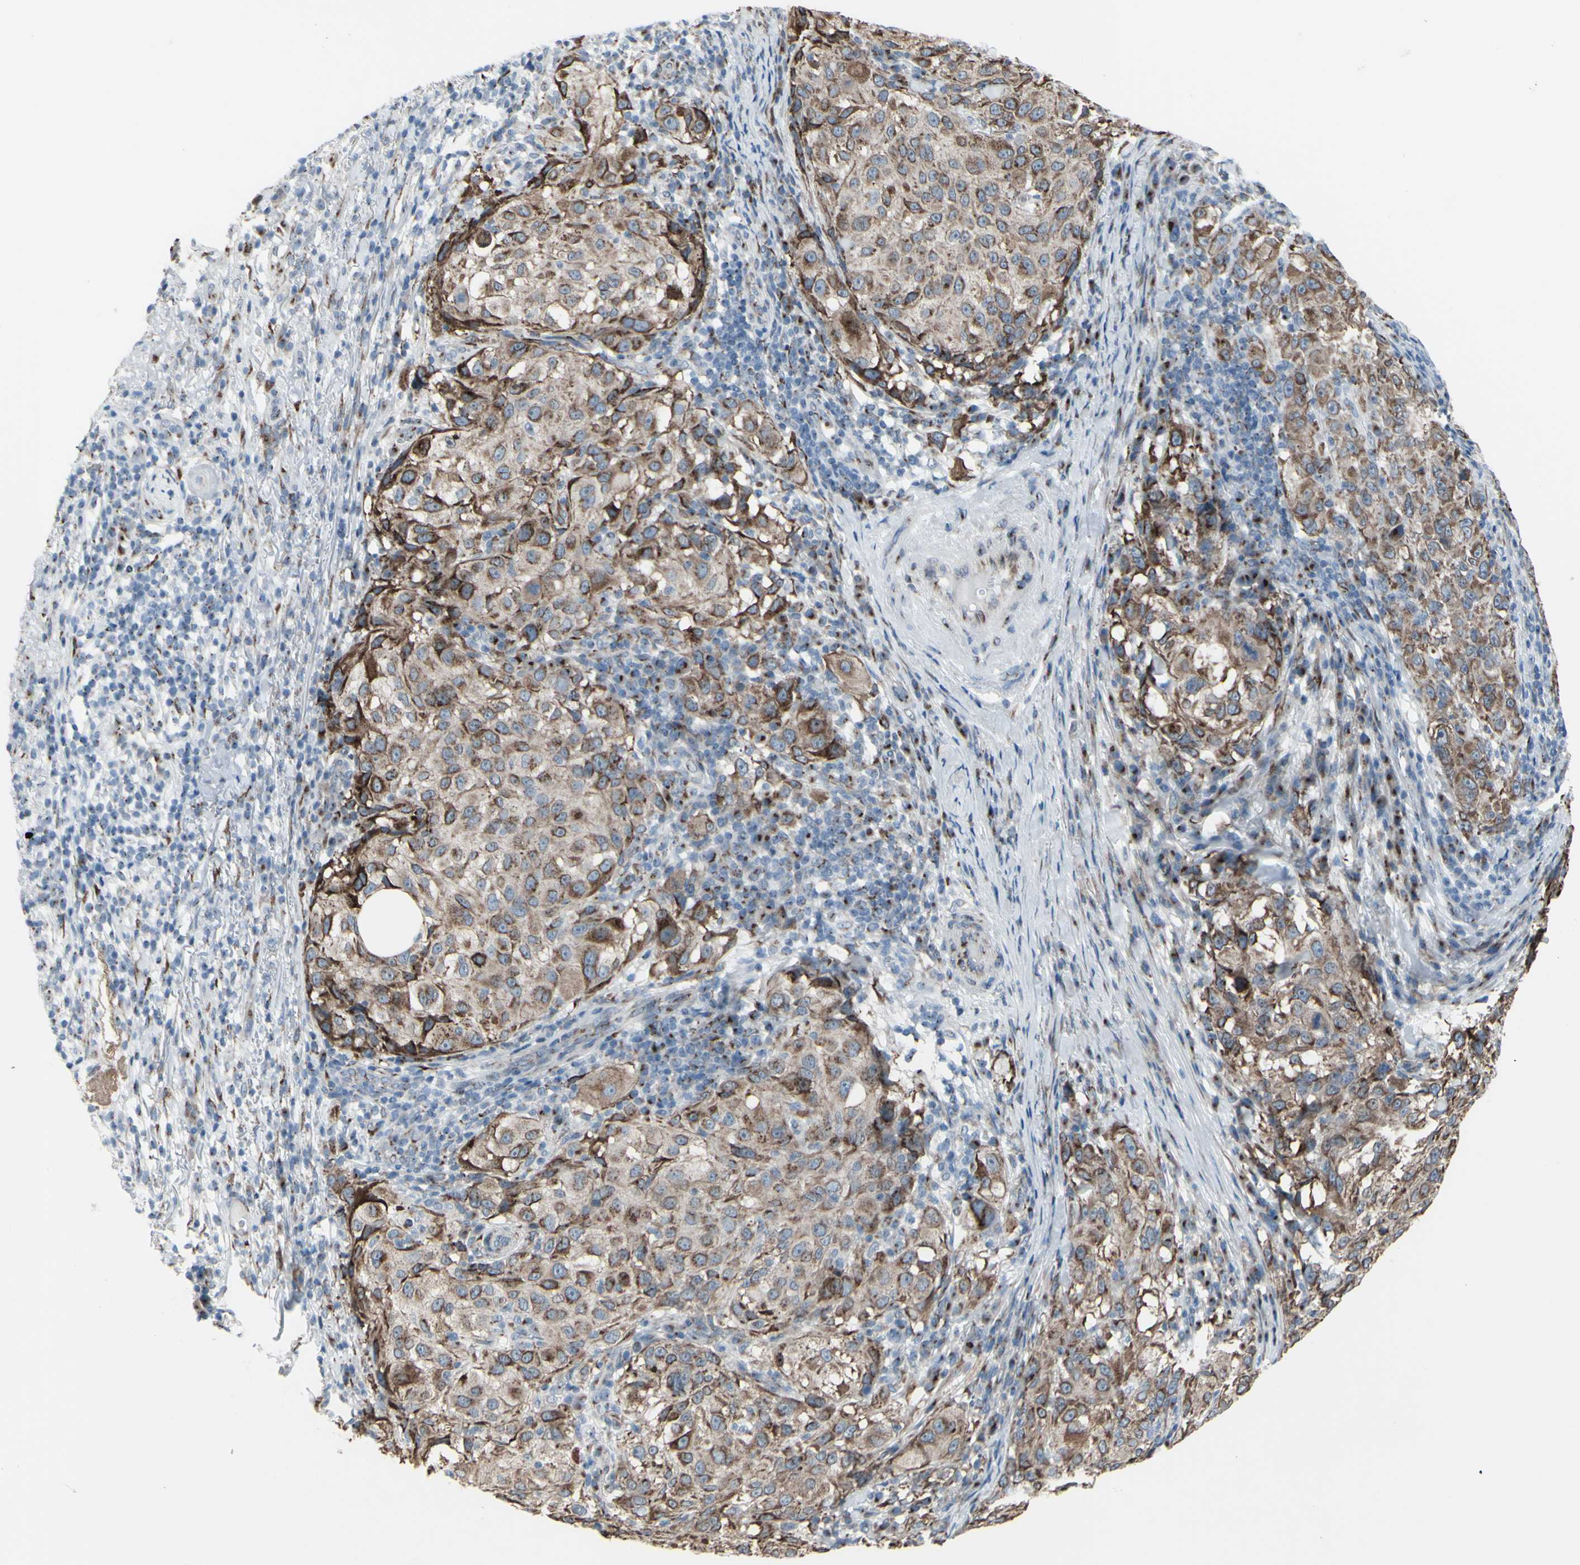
{"staining": {"intensity": "strong", "quantity": ">75%", "location": "cytoplasmic/membranous"}, "tissue": "melanoma", "cell_type": "Tumor cells", "image_type": "cancer", "snomed": [{"axis": "morphology", "description": "Necrosis, NOS"}, {"axis": "morphology", "description": "Malignant melanoma, NOS"}, {"axis": "topography", "description": "Skin"}], "caption": "A histopathology image of malignant melanoma stained for a protein displays strong cytoplasmic/membranous brown staining in tumor cells.", "gene": "GLG1", "patient": {"sex": "female", "age": 87}}